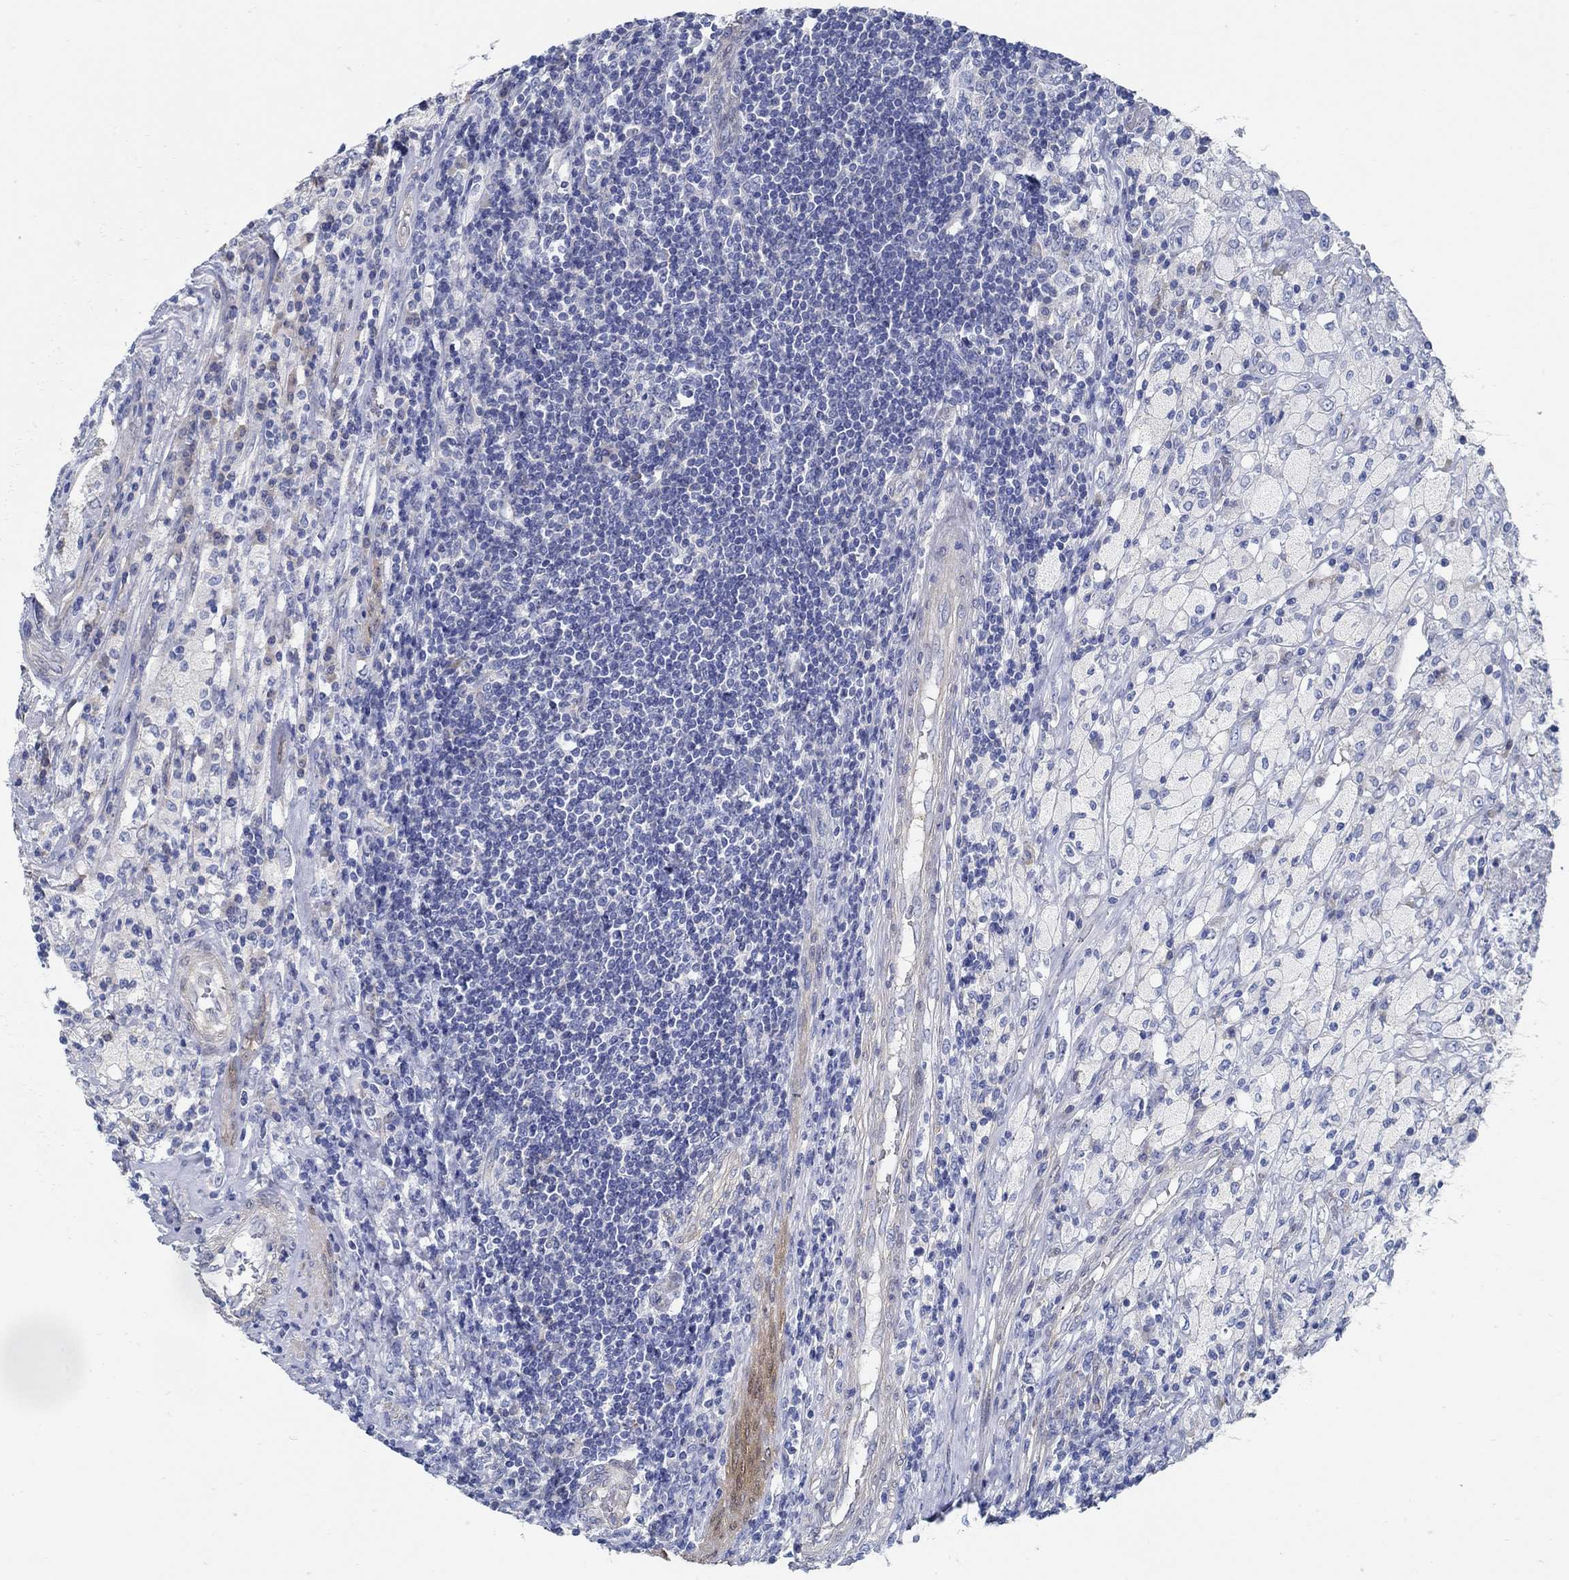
{"staining": {"intensity": "negative", "quantity": "none", "location": "none"}, "tissue": "testis cancer", "cell_type": "Tumor cells", "image_type": "cancer", "snomed": [{"axis": "morphology", "description": "Necrosis, NOS"}, {"axis": "morphology", "description": "Carcinoma, Embryonal, NOS"}, {"axis": "topography", "description": "Testis"}], "caption": "The micrograph reveals no staining of tumor cells in testis cancer (embryonal carcinoma). Nuclei are stained in blue.", "gene": "C15orf39", "patient": {"sex": "male", "age": 19}}